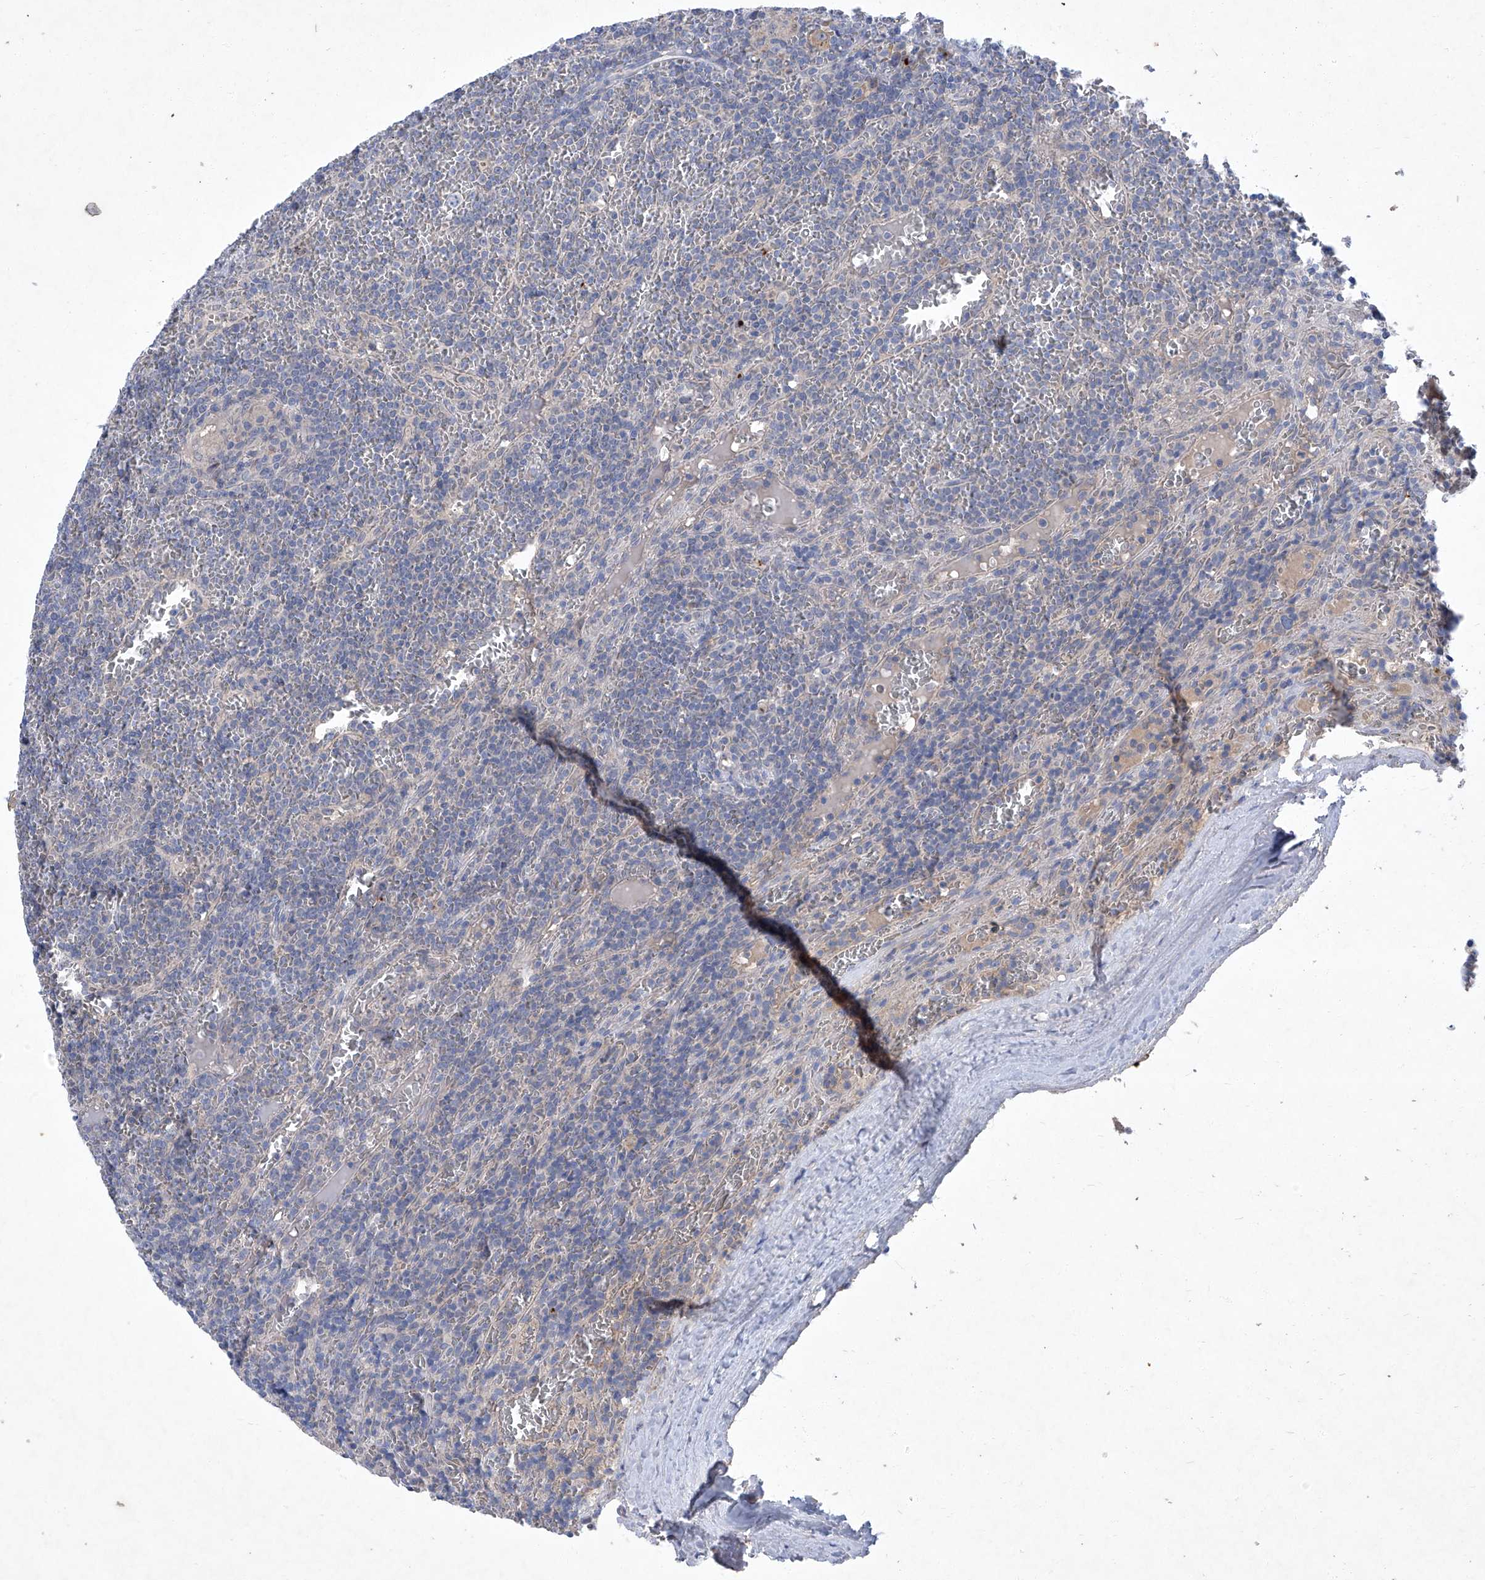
{"staining": {"intensity": "negative", "quantity": "none", "location": "none"}, "tissue": "lymphoma", "cell_type": "Tumor cells", "image_type": "cancer", "snomed": [{"axis": "morphology", "description": "Malignant lymphoma, non-Hodgkin's type, Low grade"}, {"axis": "topography", "description": "Spleen"}], "caption": "There is no significant positivity in tumor cells of lymphoma. The staining is performed using DAB brown chromogen with nuclei counter-stained in using hematoxylin.", "gene": "SBK2", "patient": {"sex": "female", "age": 19}}